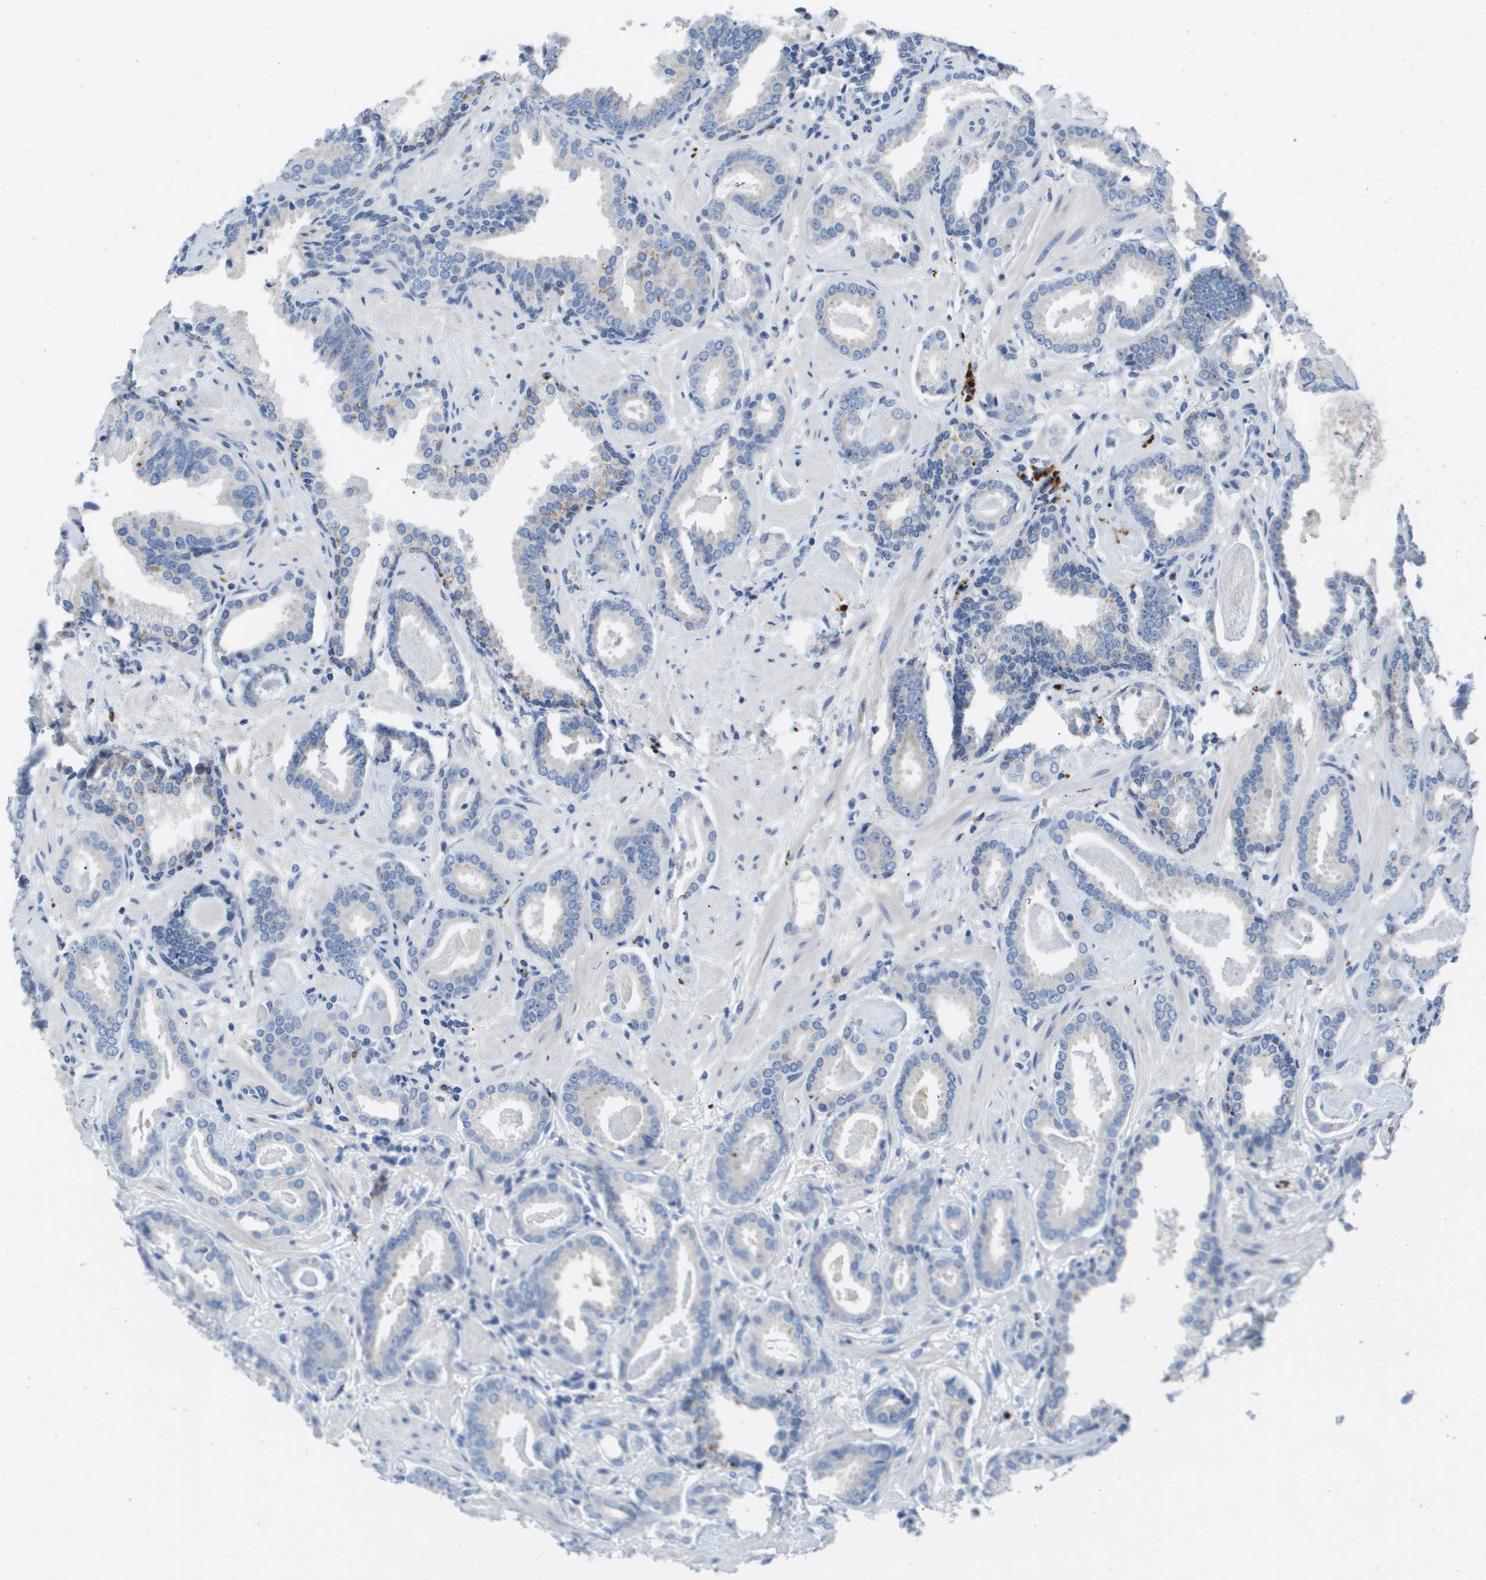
{"staining": {"intensity": "negative", "quantity": "none", "location": "none"}, "tissue": "prostate cancer", "cell_type": "Tumor cells", "image_type": "cancer", "snomed": [{"axis": "morphology", "description": "Adenocarcinoma, Low grade"}, {"axis": "topography", "description": "Prostate"}], "caption": "Micrograph shows no protein staining in tumor cells of prostate cancer tissue.", "gene": "MS4A1", "patient": {"sex": "male", "age": 53}}